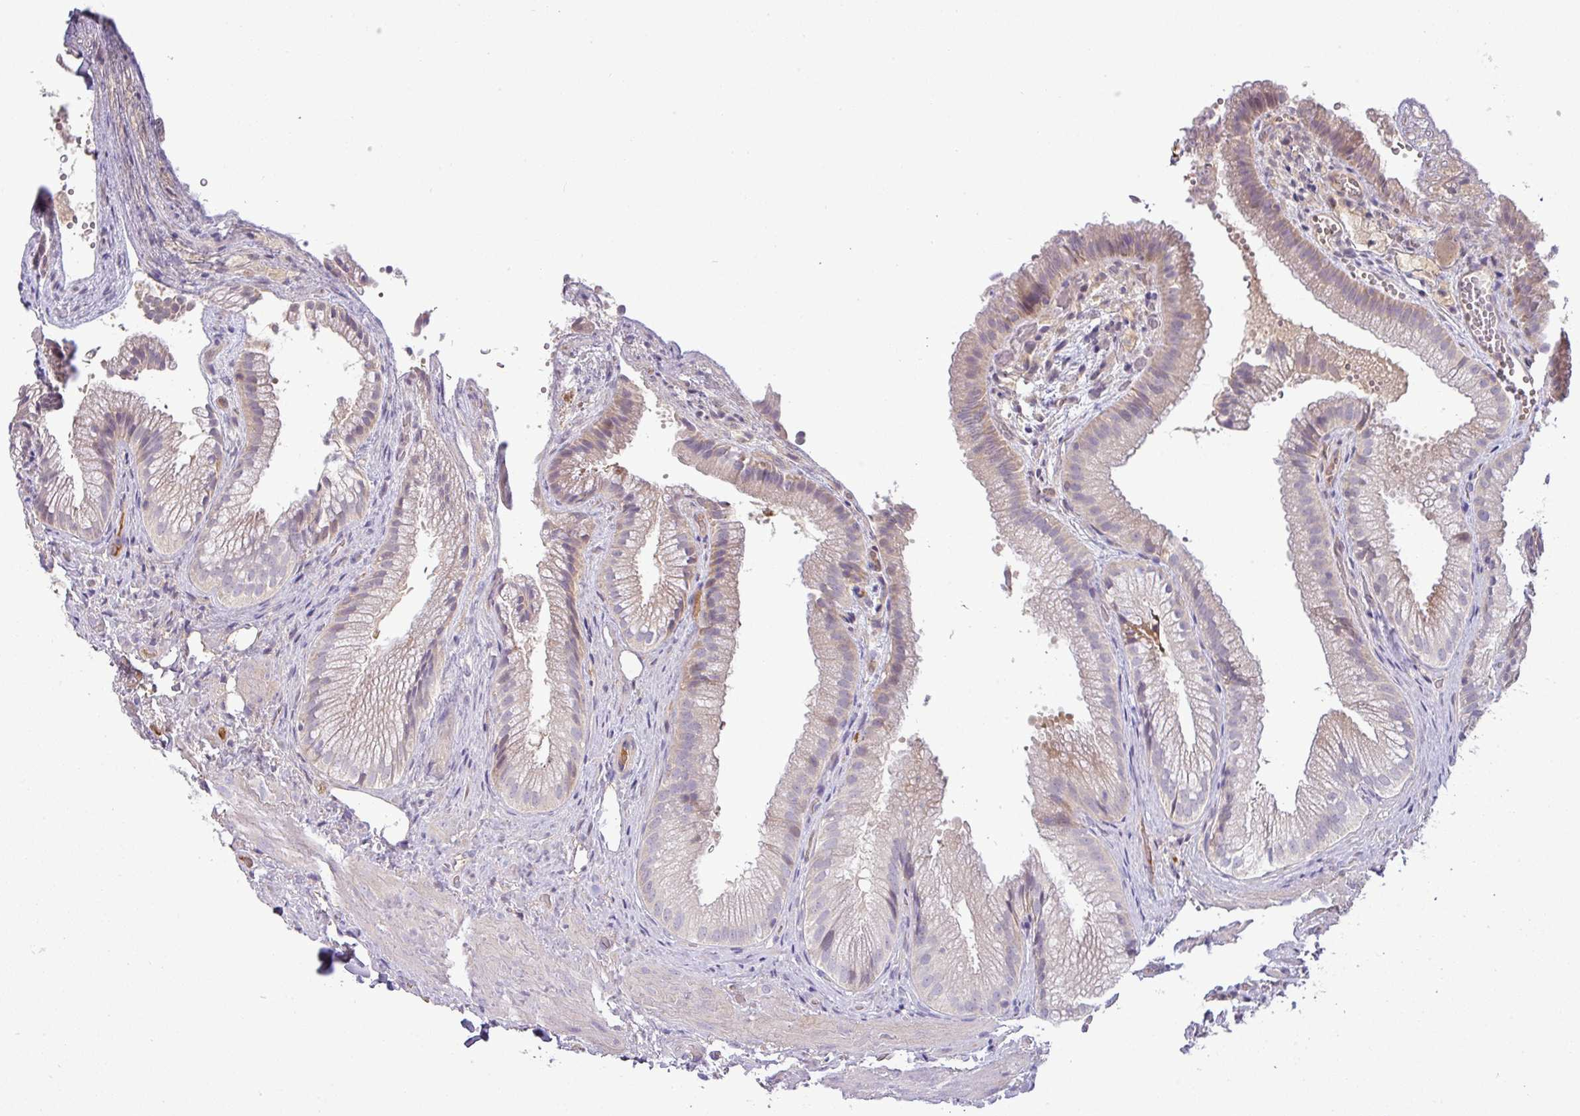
{"staining": {"intensity": "weak", "quantity": "25%-75%", "location": "cytoplasmic/membranous"}, "tissue": "gallbladder", "cell_type": "Glandular cells", "image_type": "normal", "snomed": [{"axis": "morphology", "description": "Normal tissue, NOS"}, {"axis": "morphology", "description": "Inflammation, NOS"}, {"axis": "topography", "description": "Gallbladder"}], "caption": "A brown stain shows weak cytoplasmic/membranous staining of a protein in glandular cells of benign gallbladder. The protein of interest is shown in brown color, while the nuclei are stained blue.", "gene": "APOM", "patient": {"sex": "male", "age": 51}}